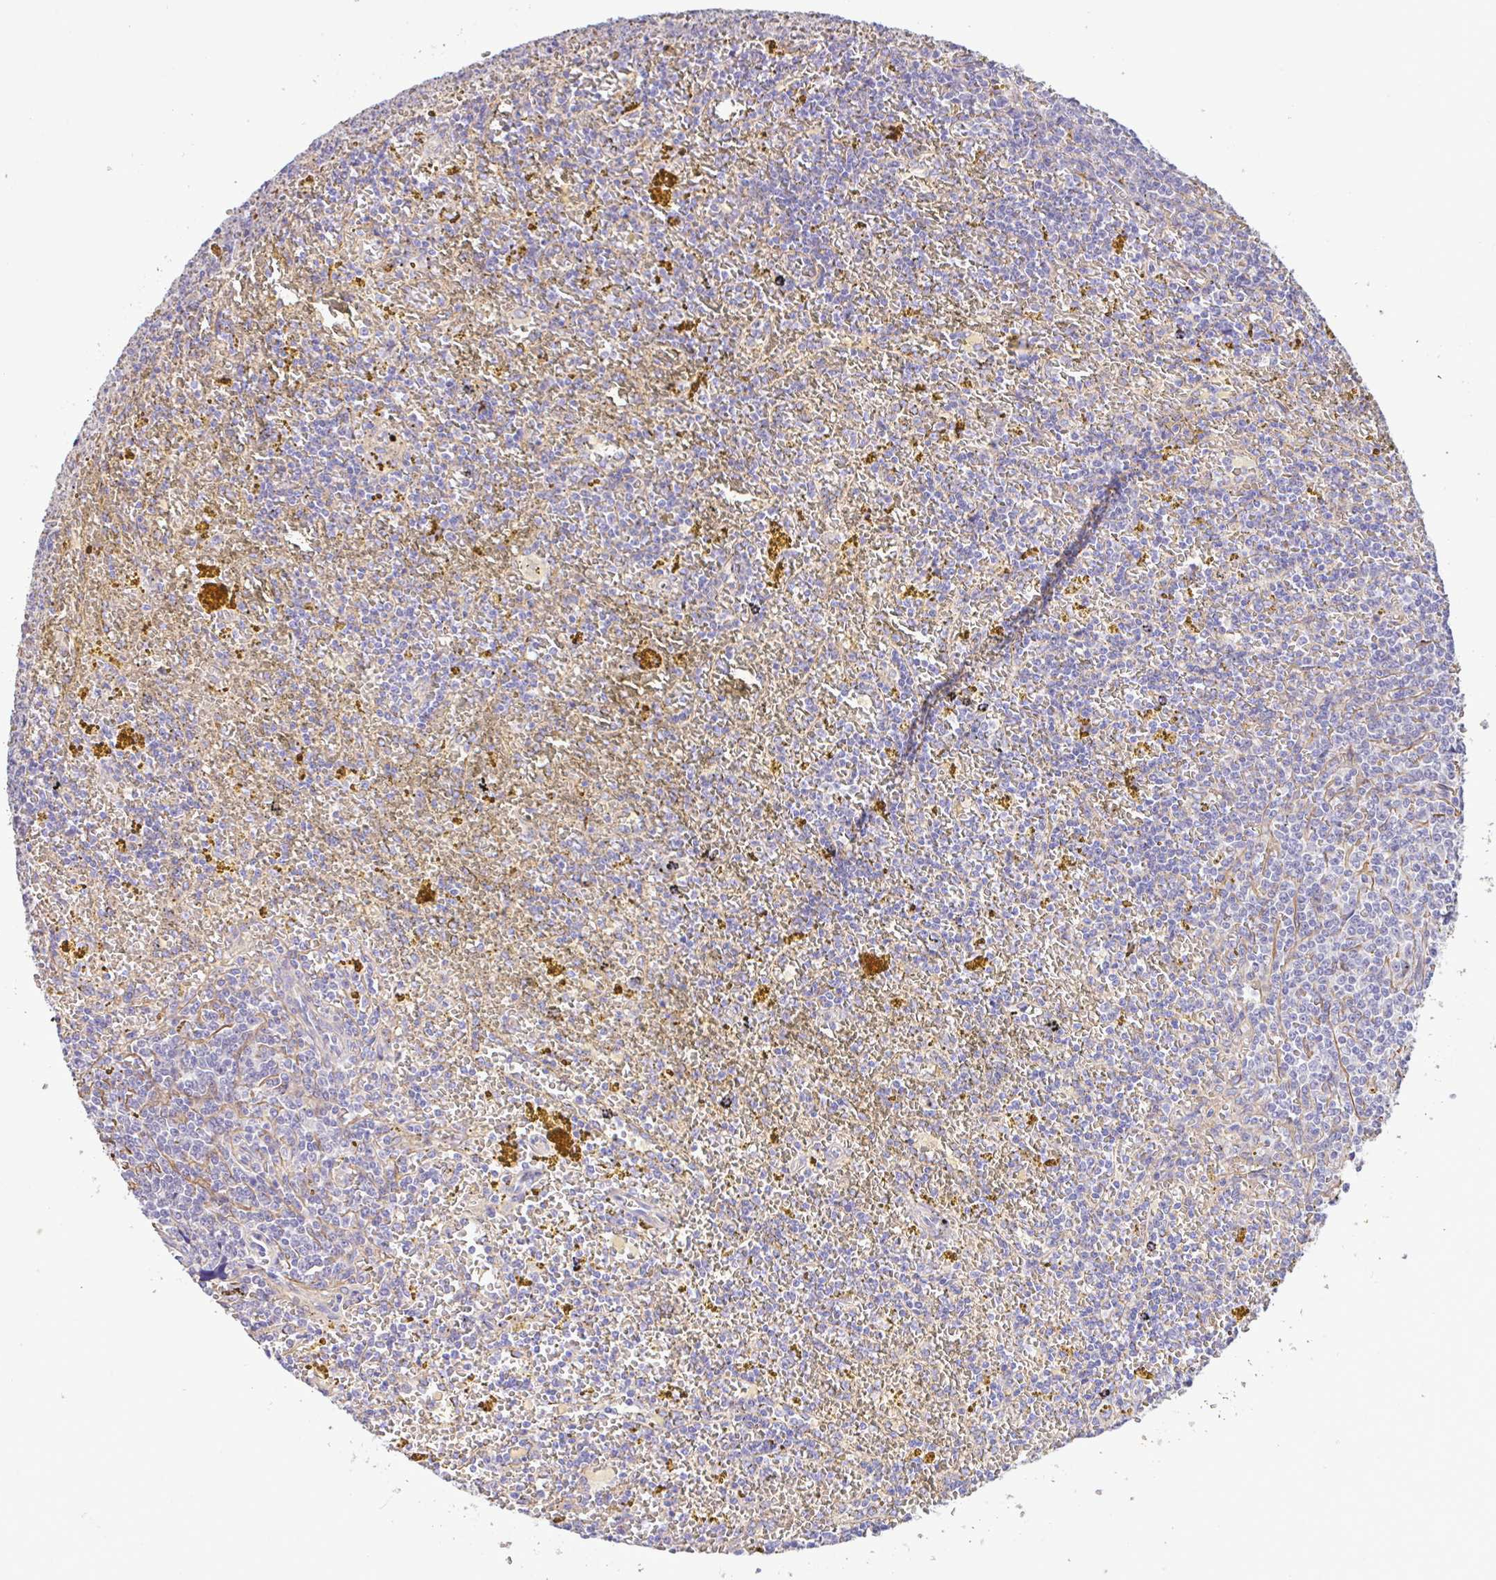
{"staining": {"intensity": "negative", "quantity": "none", "location": "none"}, "tissue": "lymphoma", "cell_type": "Tumor cells", "image_type": "cancer", "snomed": [{"axis": "morphology", "description": "Malignant lymphoma, non-Hodgkin's type, Low grade"}, {"axis": "topography", "description": "Spleen"}, {"axis": "topography", "description": "Lymph node"}], "caption": "This is an immunohistochemistry (IHC) photomicrograph of human low-grade malignant lymphoma, non-Hodgkin's type. There is no staining in tumor cells.", "gene": "PLCD4", "patient": {"sex": "female", "age": 66}}